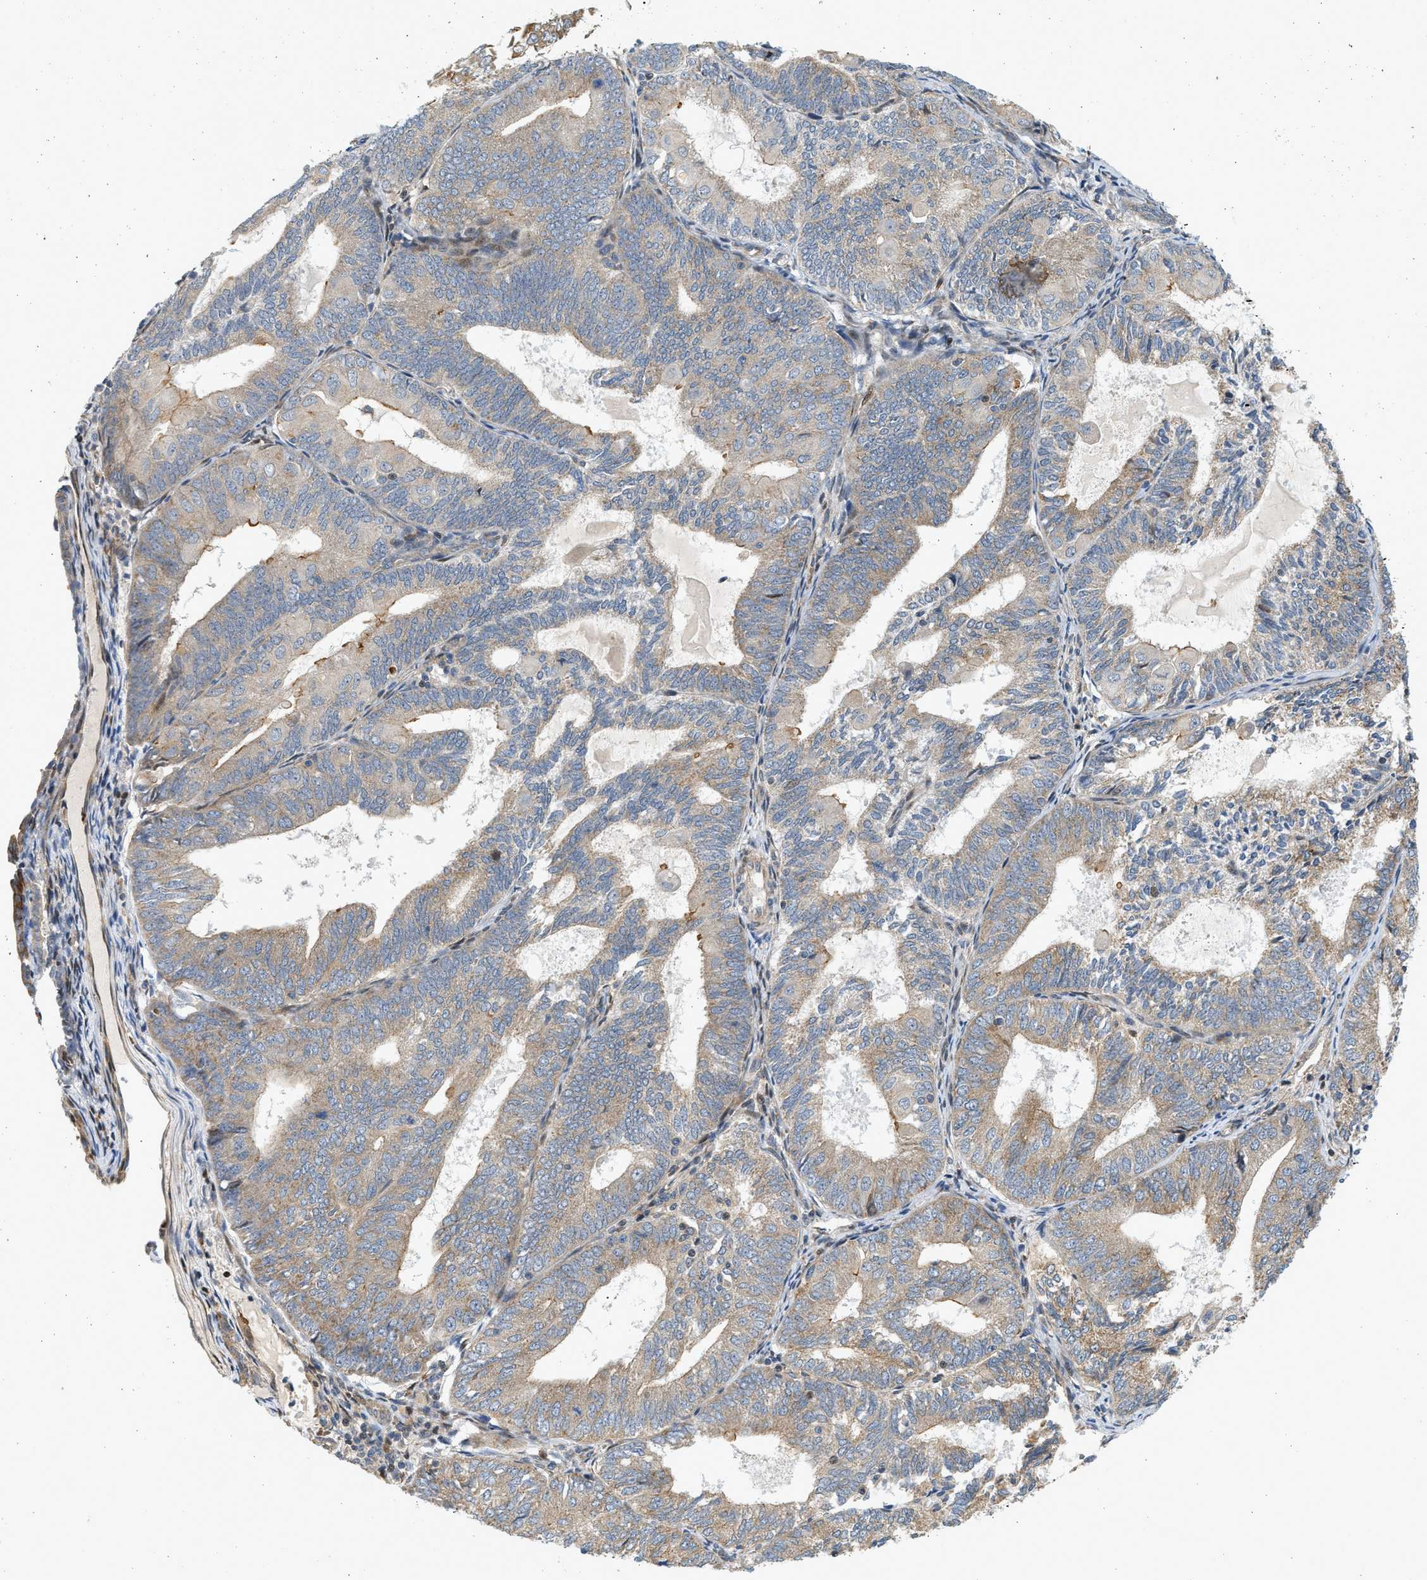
{"staining": {"intensity": "weak", "quantity": "25%-75%", "location": "cytoplasmic/membranous"}, "tissue": "endometrial cancer", "cell_type": "Tumor cells", "image_type": "cancer", "snomed": [{"axis": "morphology", "description": "Adenocarcinoma, NOS"}, {"axis": "topography", "description": "Endometrium"}], "caption": "A low amount of weak cytoplasmic/membranous positivity is seen in about 25%-75% of tumor cells in adenocarcinoma (endometrial) tissue.", "gene": "NRSN2", "patient": {"sex": "female", "age": 81}}